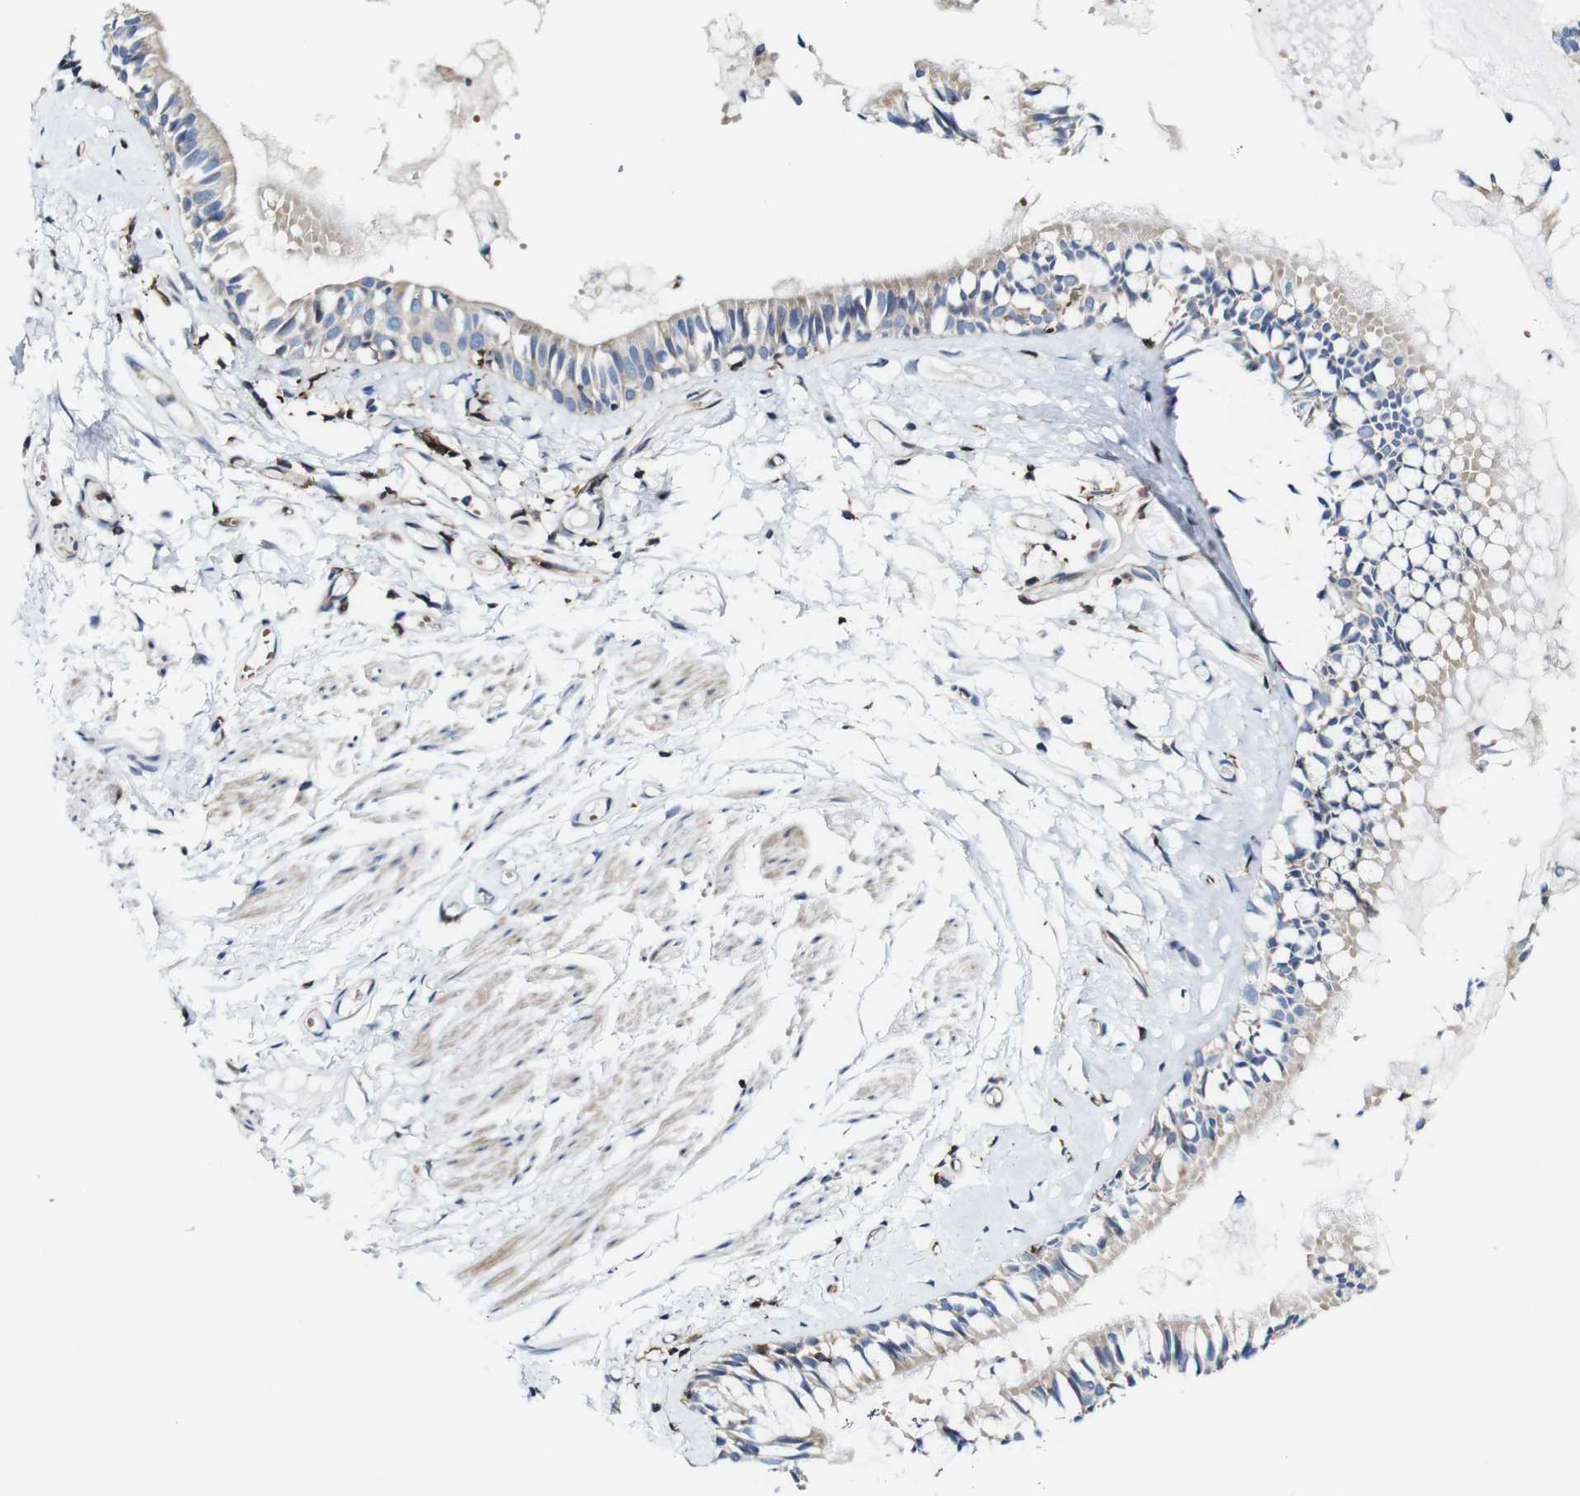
{"staining": {"intensity": "moderate", "quantity": "25%-75%", "location": "cytoplasmic/membranous"}, "tissue": "bronchus", "cell_type": "Respiratory epithelial cells", "image_type": "normal", "snomed": [{"axis": "morphology", "description": "Normal tissue, NOS"}, {"axis": "morphology", "description": "Inflammation, NOS"}, {"axis": "topography", "description": "Cartilage tissue"}, {"axis": "topography", "description": "Lung"}], "caption": "This is a histology image of immunohistochemistry staining of unremarkable bronchus, which shows moderate staining in the cytoplasmic/membranous of respiratory epithelial cells.", "gene": "JAK2", "patient": {"sex": "male", "age": 71}}